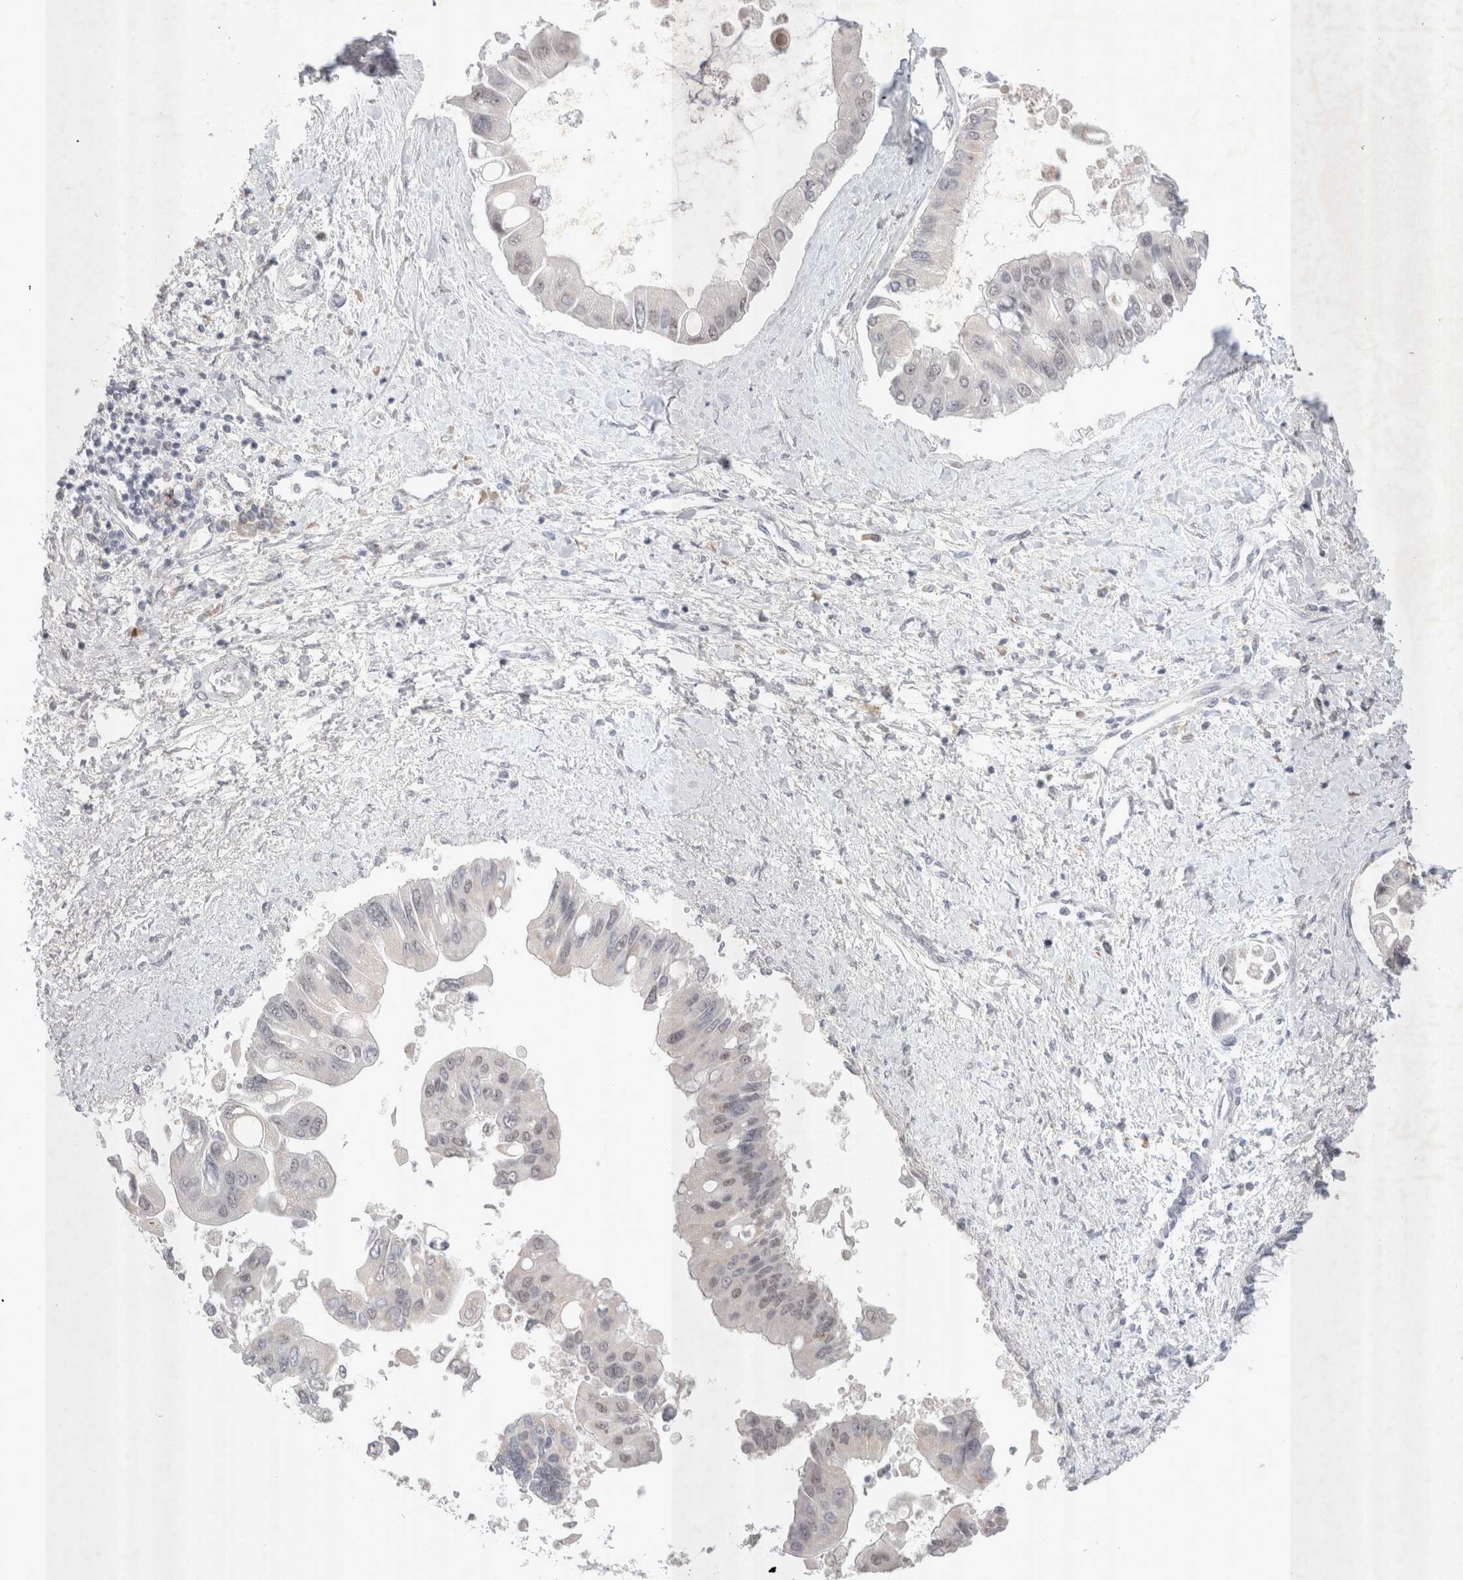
{"staining": {"intensity": "negative", "quantity": "none", "location": "none"}, "tissue": "liver cancer", "cell_type": "Tumor cells", "image_type": "cancer", "snomed": [{"axis": "morphology", "description": "Cholangiocarcinoma"}, {"axis": "topography", "description": "Liver"}], "caption": "The photomicrograph displays no significant positivity in tumor cells of liver cancer (cholangiocarcinoma).", "gene": "RECQL4", "patient": {"sex": "male", "age": 50}}